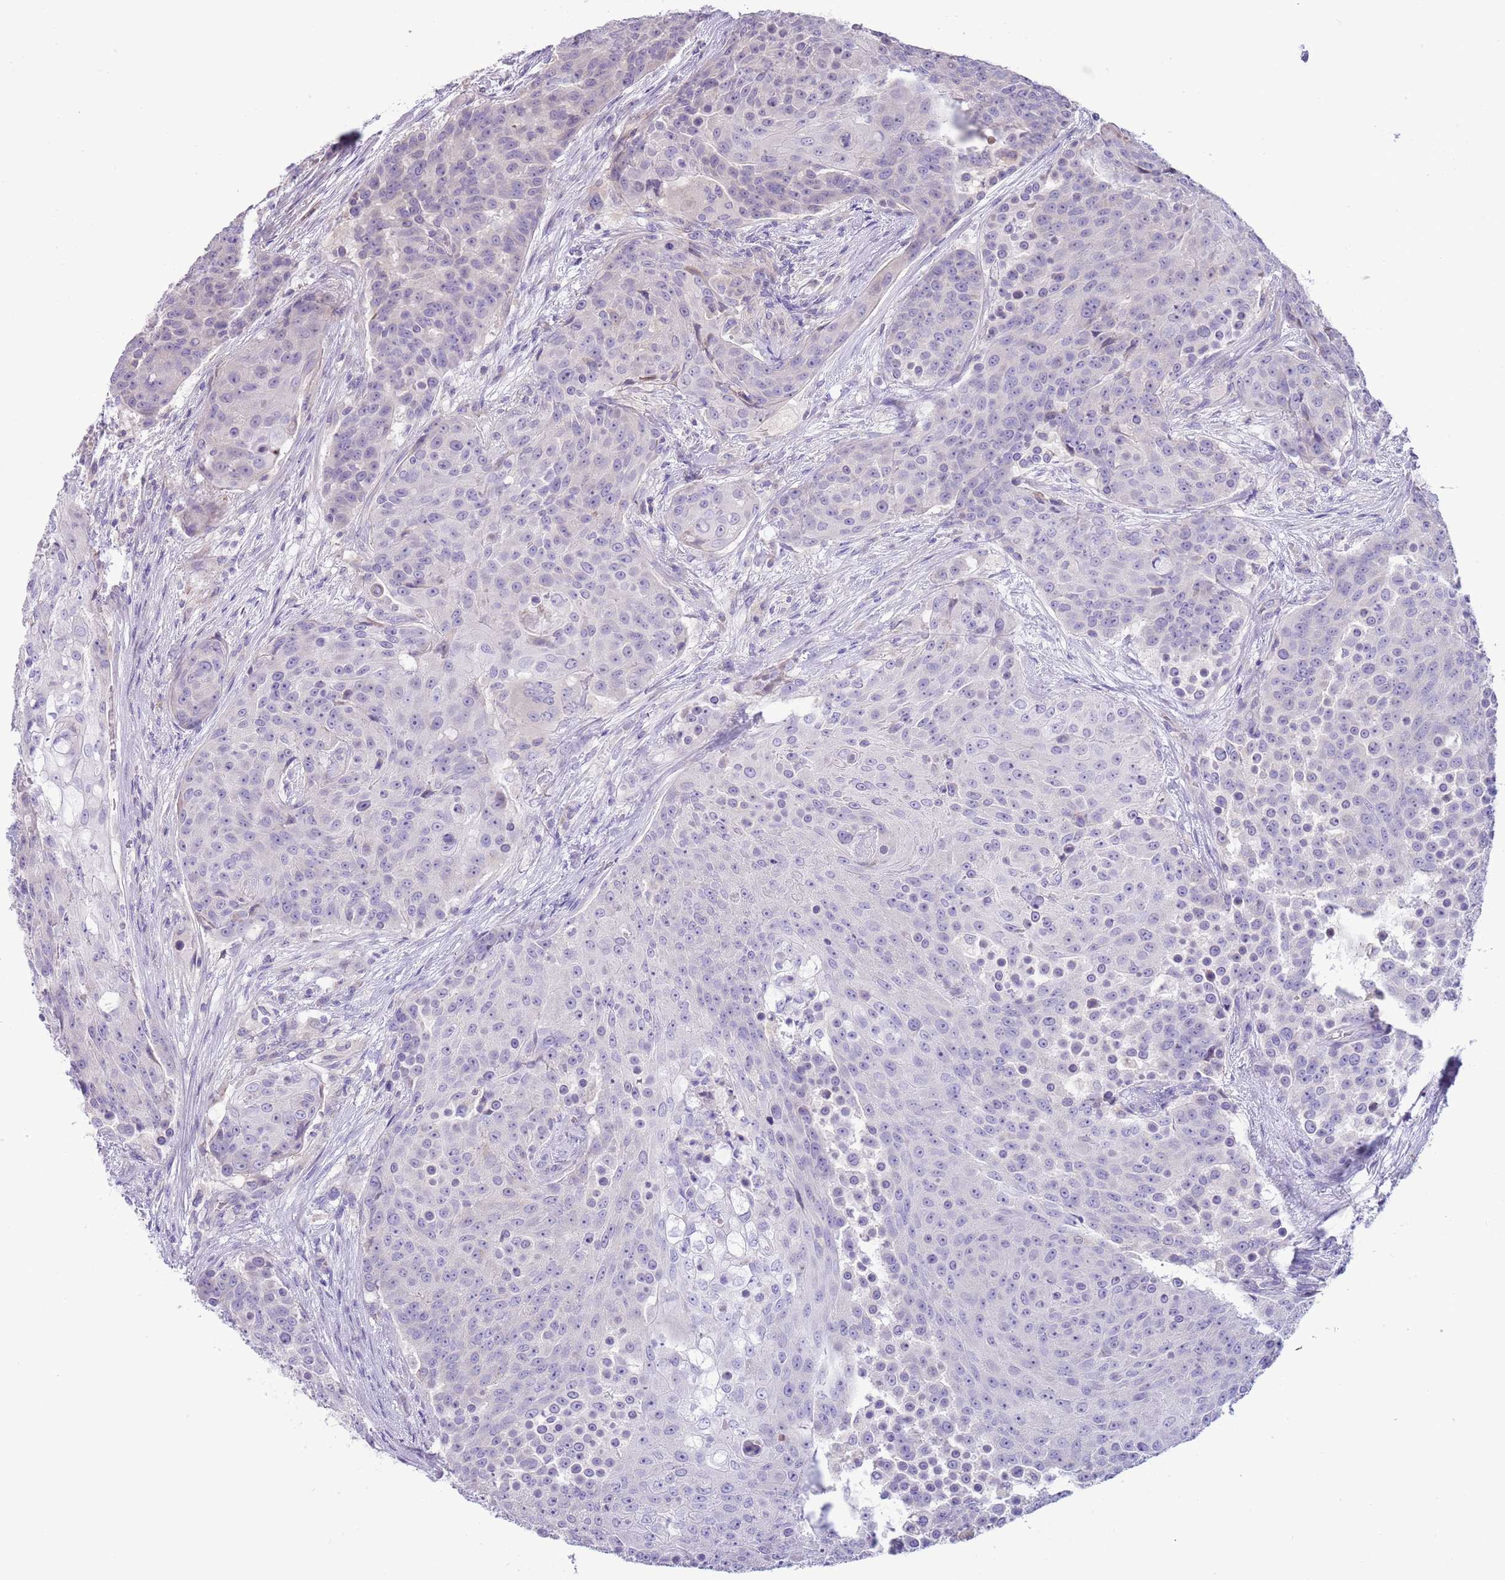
{"staining": {"intensity": "negative", "quantity": "none", "location": "none"}, "tissue": "urothelial cancer", "cell_type": "Tumor cells", "image_type": "cancer", "snomed": [{"axis": "morphology", "description": "Urothelial carcinoma, High grade"}, {"axis": "topography", "description": "Urinary bladder"}], "caption": "Protein analysis of urothelial cancer shows no significant expression in tumor cells. (IHC, brightfield microscopy, high magnification).", "gene": "CABYR", "patient": {"sex": "female", "age": 63}}